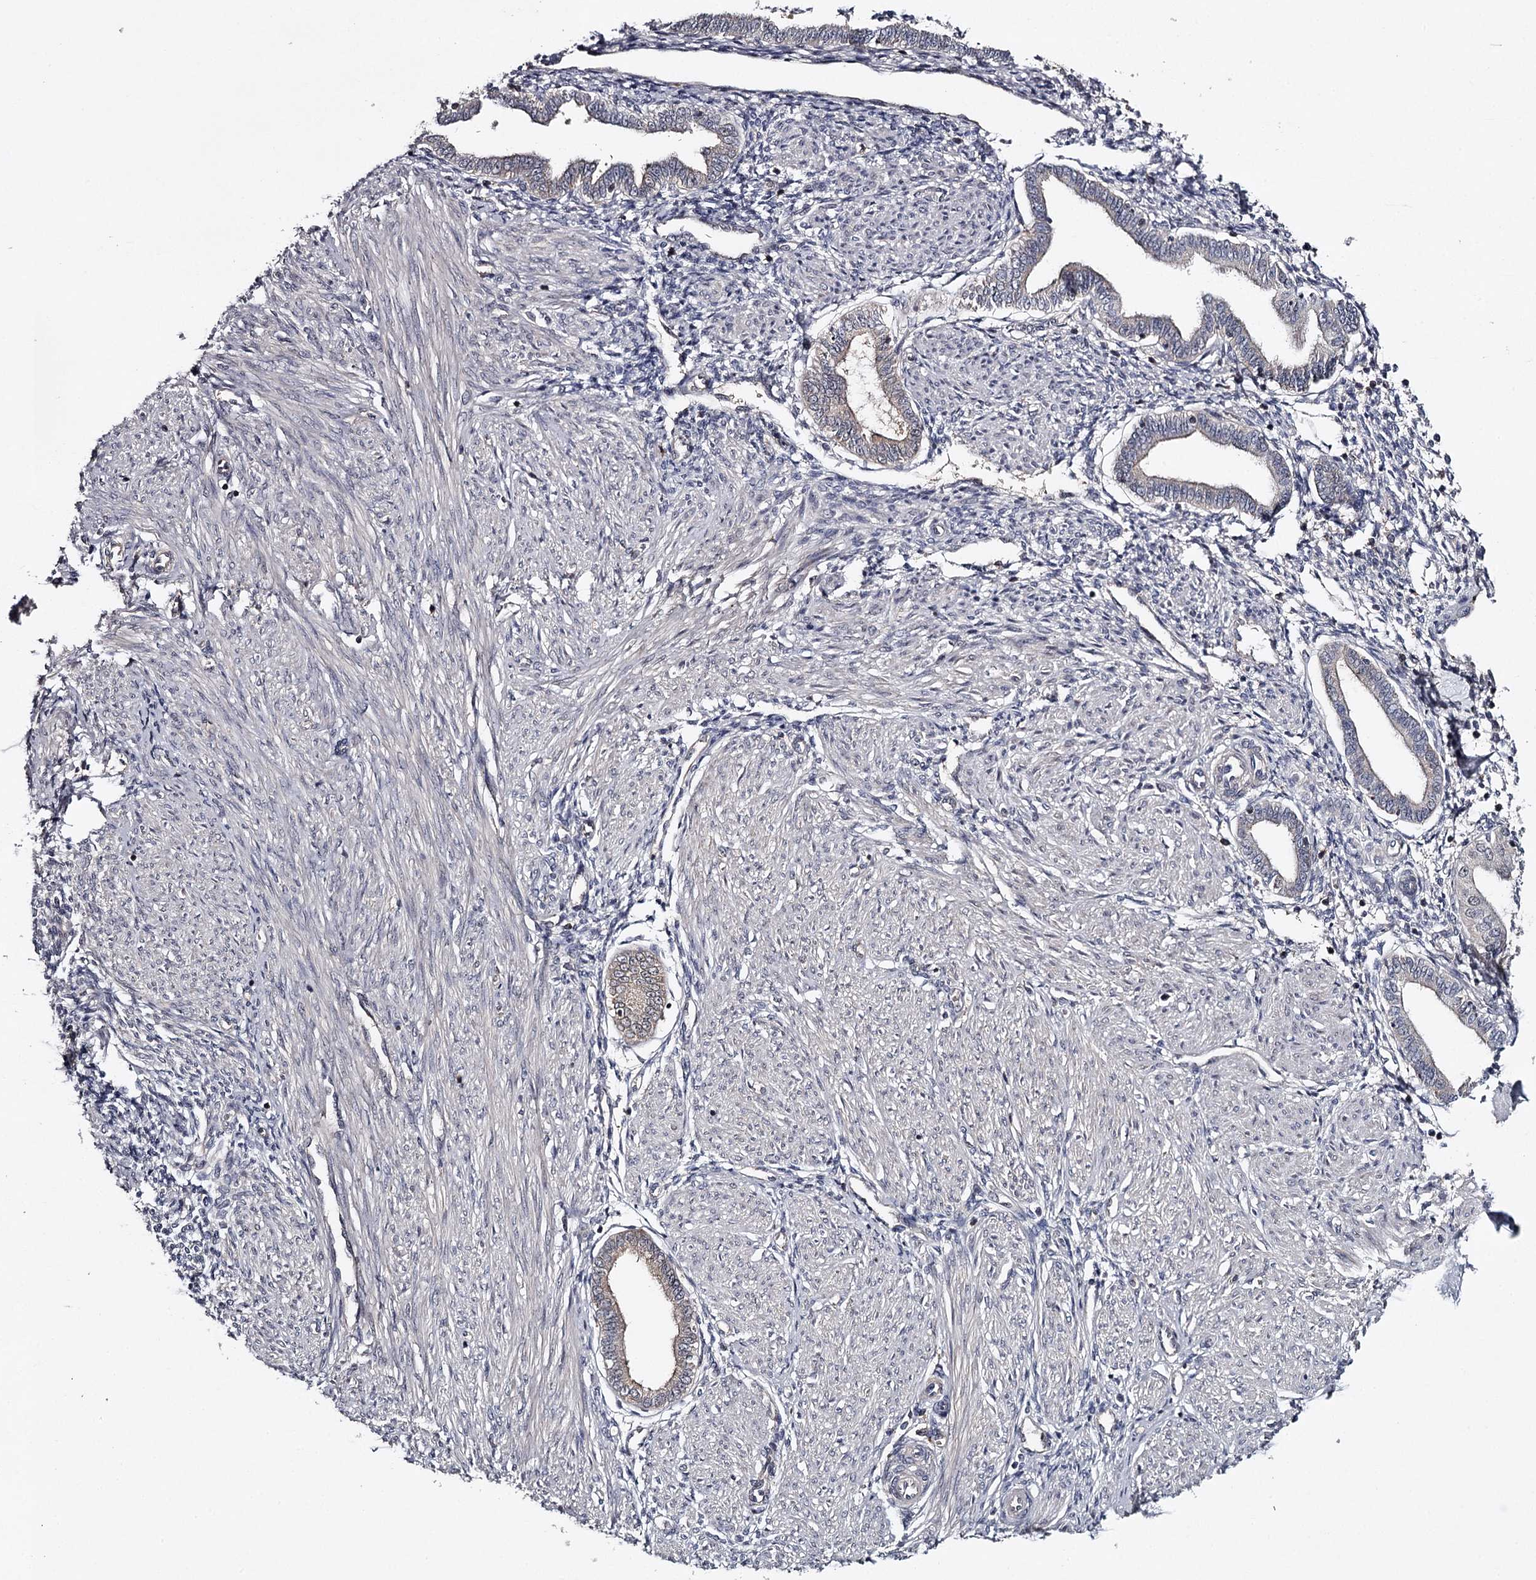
{"staining": {"intensity": "negative", "quantity": "none", "location": "none"}, "tissue": "endometrium", "cell_type": "Cells in endometrial stroma", "image_type": "normal", "snomed": [{"axis": "morphology", "description": "Normal tissue, NOS"}, {"axis": "topography", "description": "Endometrium"}], "caption": "The photomicrograph reveals no significant expression in cells in endometrial stroma of endometrium.", "gene": "GTSF1", "patient": {"sex": "female", "age": 53}}